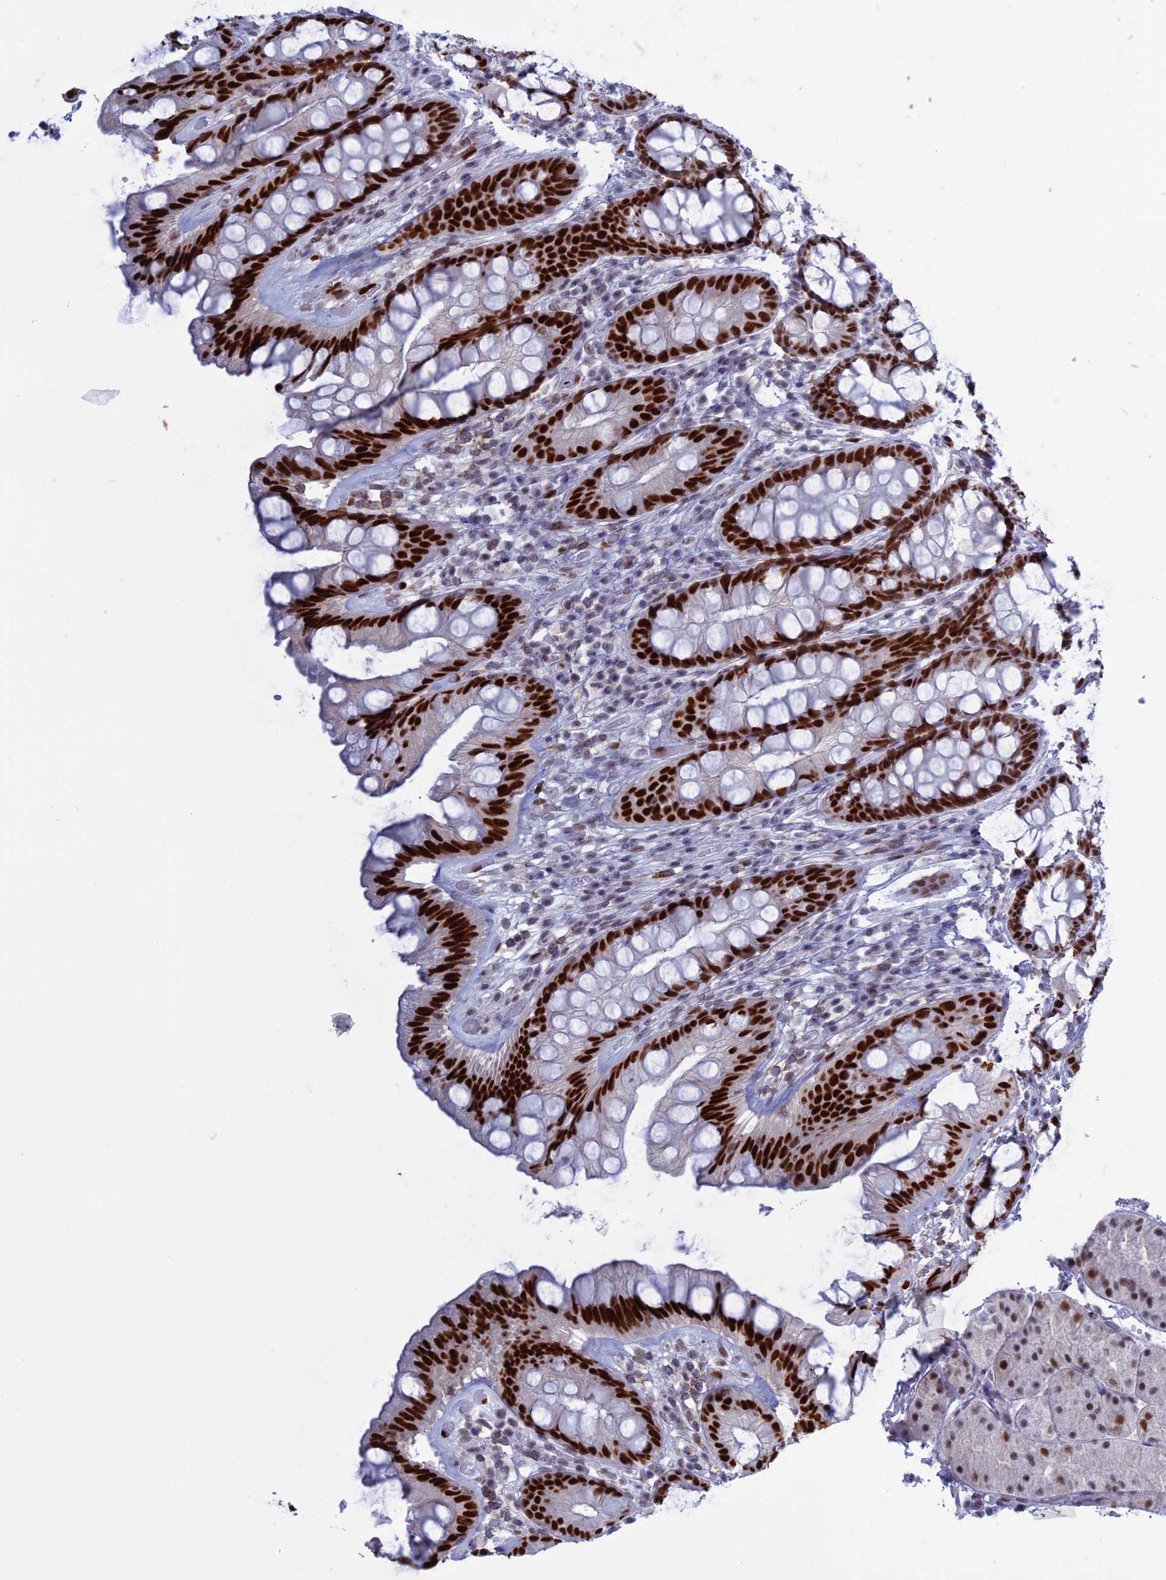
{"staining": {"intensity": "strong", "quantity": ">75%", "location": "nuclear"}, "tissue": "rectum", "cell_type": "Glandular cells", "image_type": "normal", "snomed": [{"axis": "morphology", "description": "Normal tissue, NOS"}, {"axis": "topography", "description": "Rectum"}], "caption": "The immunohistochemical stain highlights strong nuclear staining in glandular cells of benign rectum. The staining is performed using DAB brown chromogen to label protein expression. The nuclei are counter-stained blue using hematoxylin.", "gene": "NOL4L", "patient": {"sex": "male", "age": 74}}